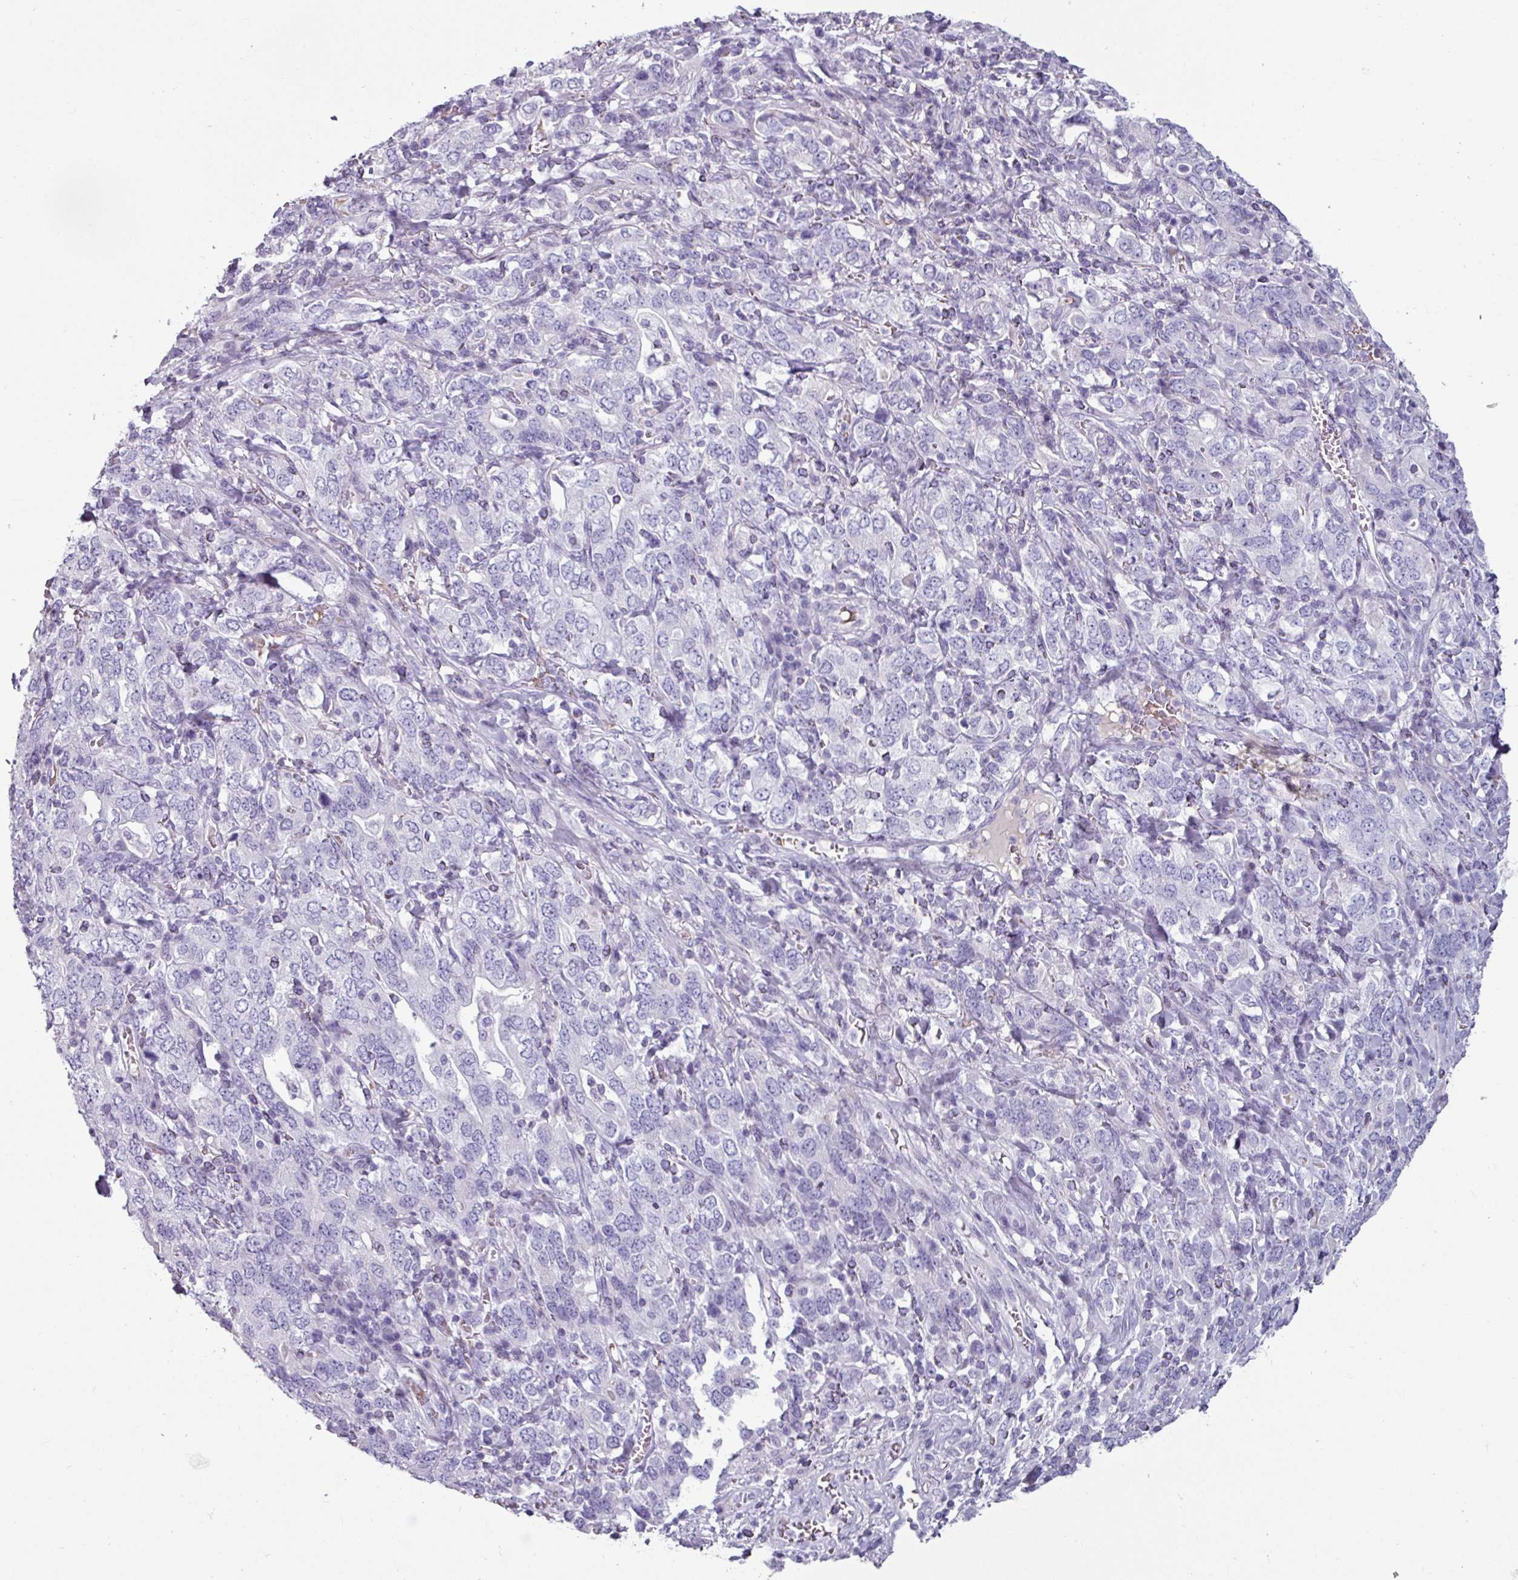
{"staining": {"intensity": "negative", "quantity": "none", "location": "none"}, "tissue": "stomach cancer", "cell_type": "Tumor cells", "image_type": "cancer", "snomed": [{"axis": "morphology", "description": "Adenocarcinoma, NOS"}, {"axis": "topography", "description": "Stomach, upper"}, {"axis": "topography", "description": "Stomach"}], "caption": "A micrograph of human adenocarcinoma (stomach) is negative for staining in tumor cells.", "gene": "CLCA1", "patient": {"sex": "male", "age": 62}}